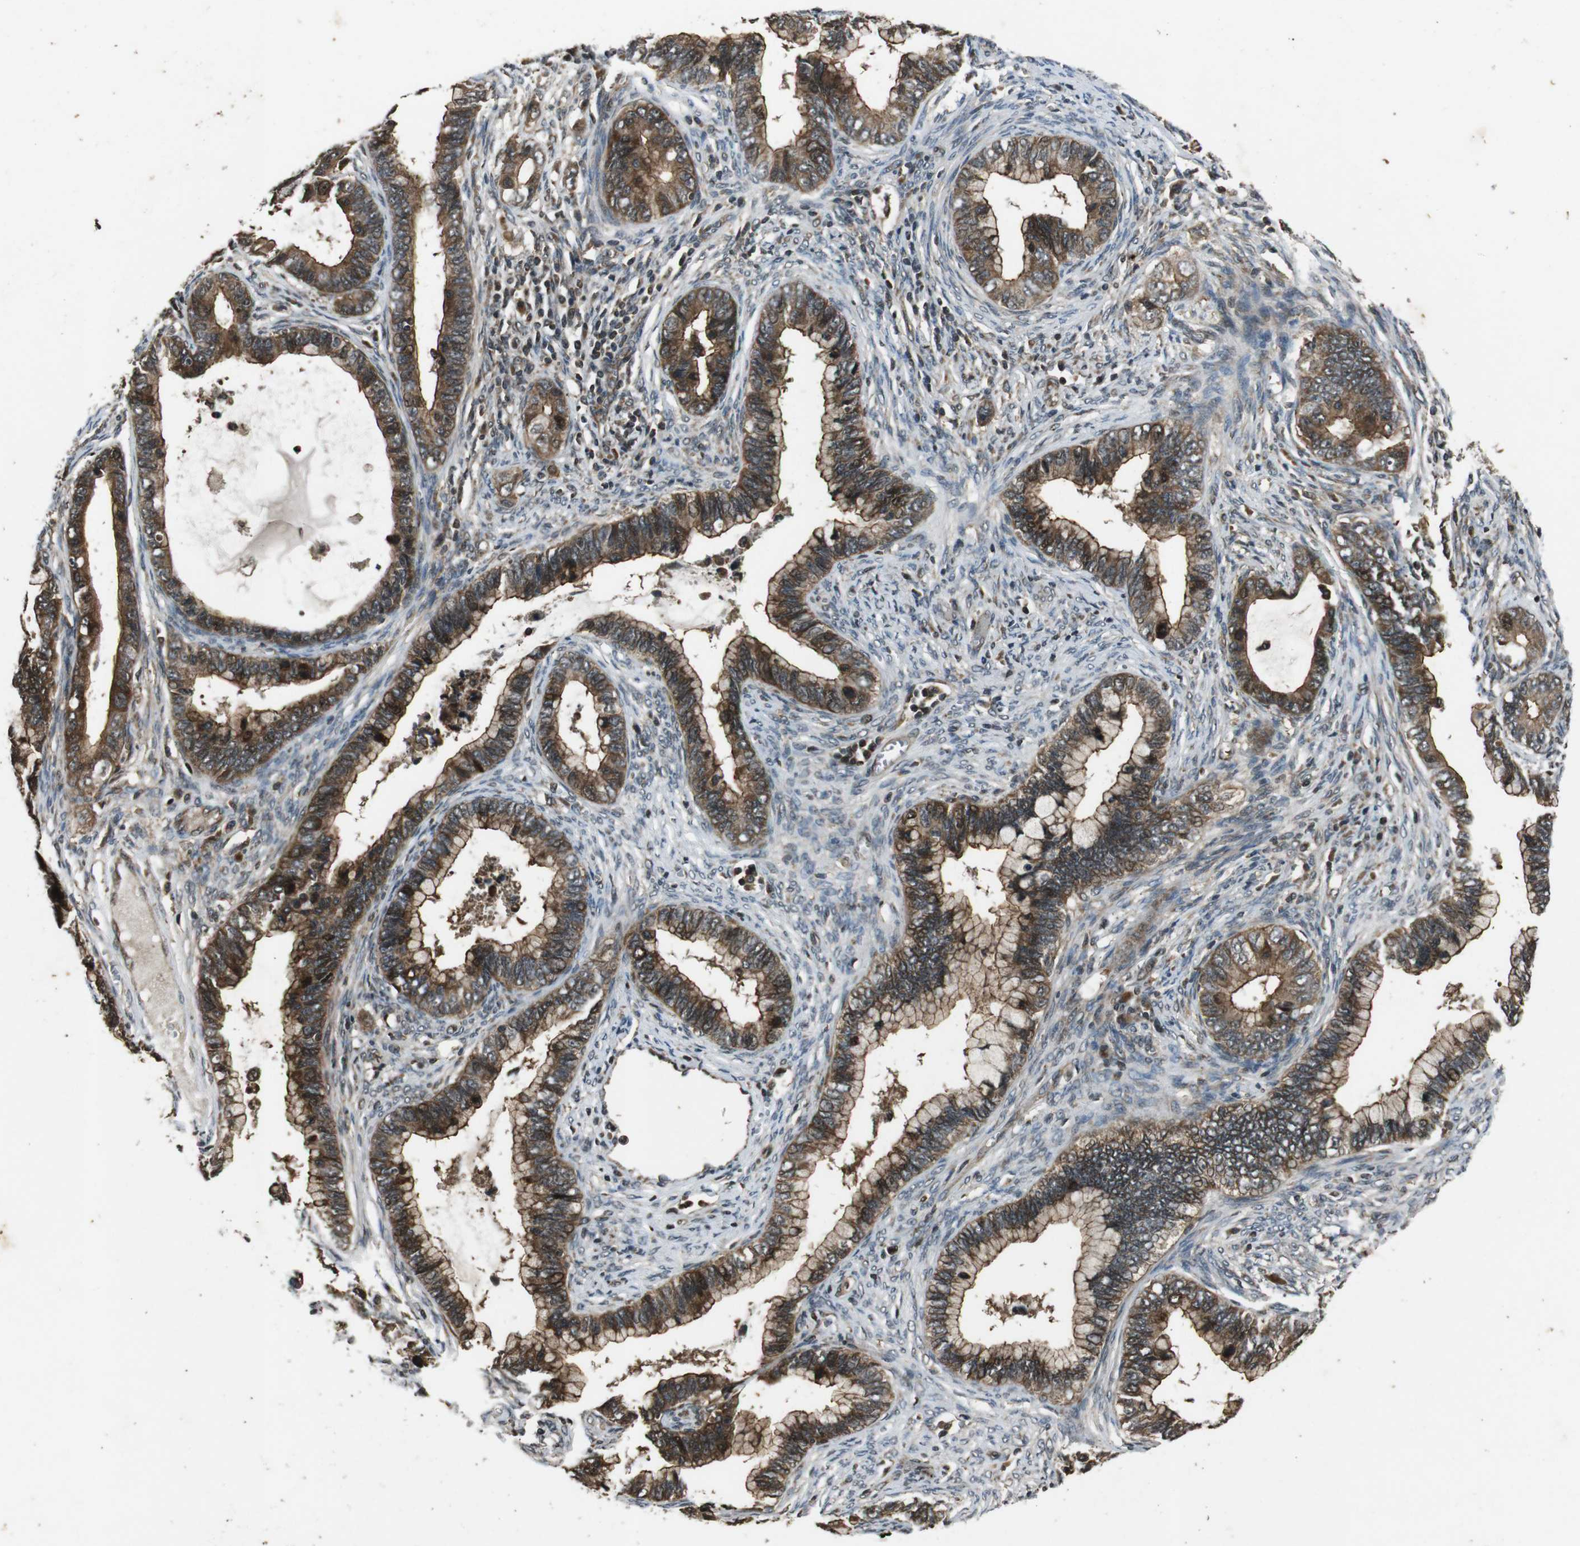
{"staining": {"intensity": "strong", "quantity": ">75%", "location": "cytoplasmic/membranous"}, "tissue": "cervical cancer", "cell_type": "Tumor cells", "image_type": "cancer", "snomed": [{"axis": "morphology", "description": "Adenocarcinoma, NOS"}, {"axis": "topography", "description": "Cervix"}], "caption": "Immunohistochemistry of adenocarcinoma (cervical) shows high levels of strong cytoplasmic/membranous expression in about >75% of tumor cells.", "gene": "PLK2", "patient": {"sex": "female", "age": 44}}